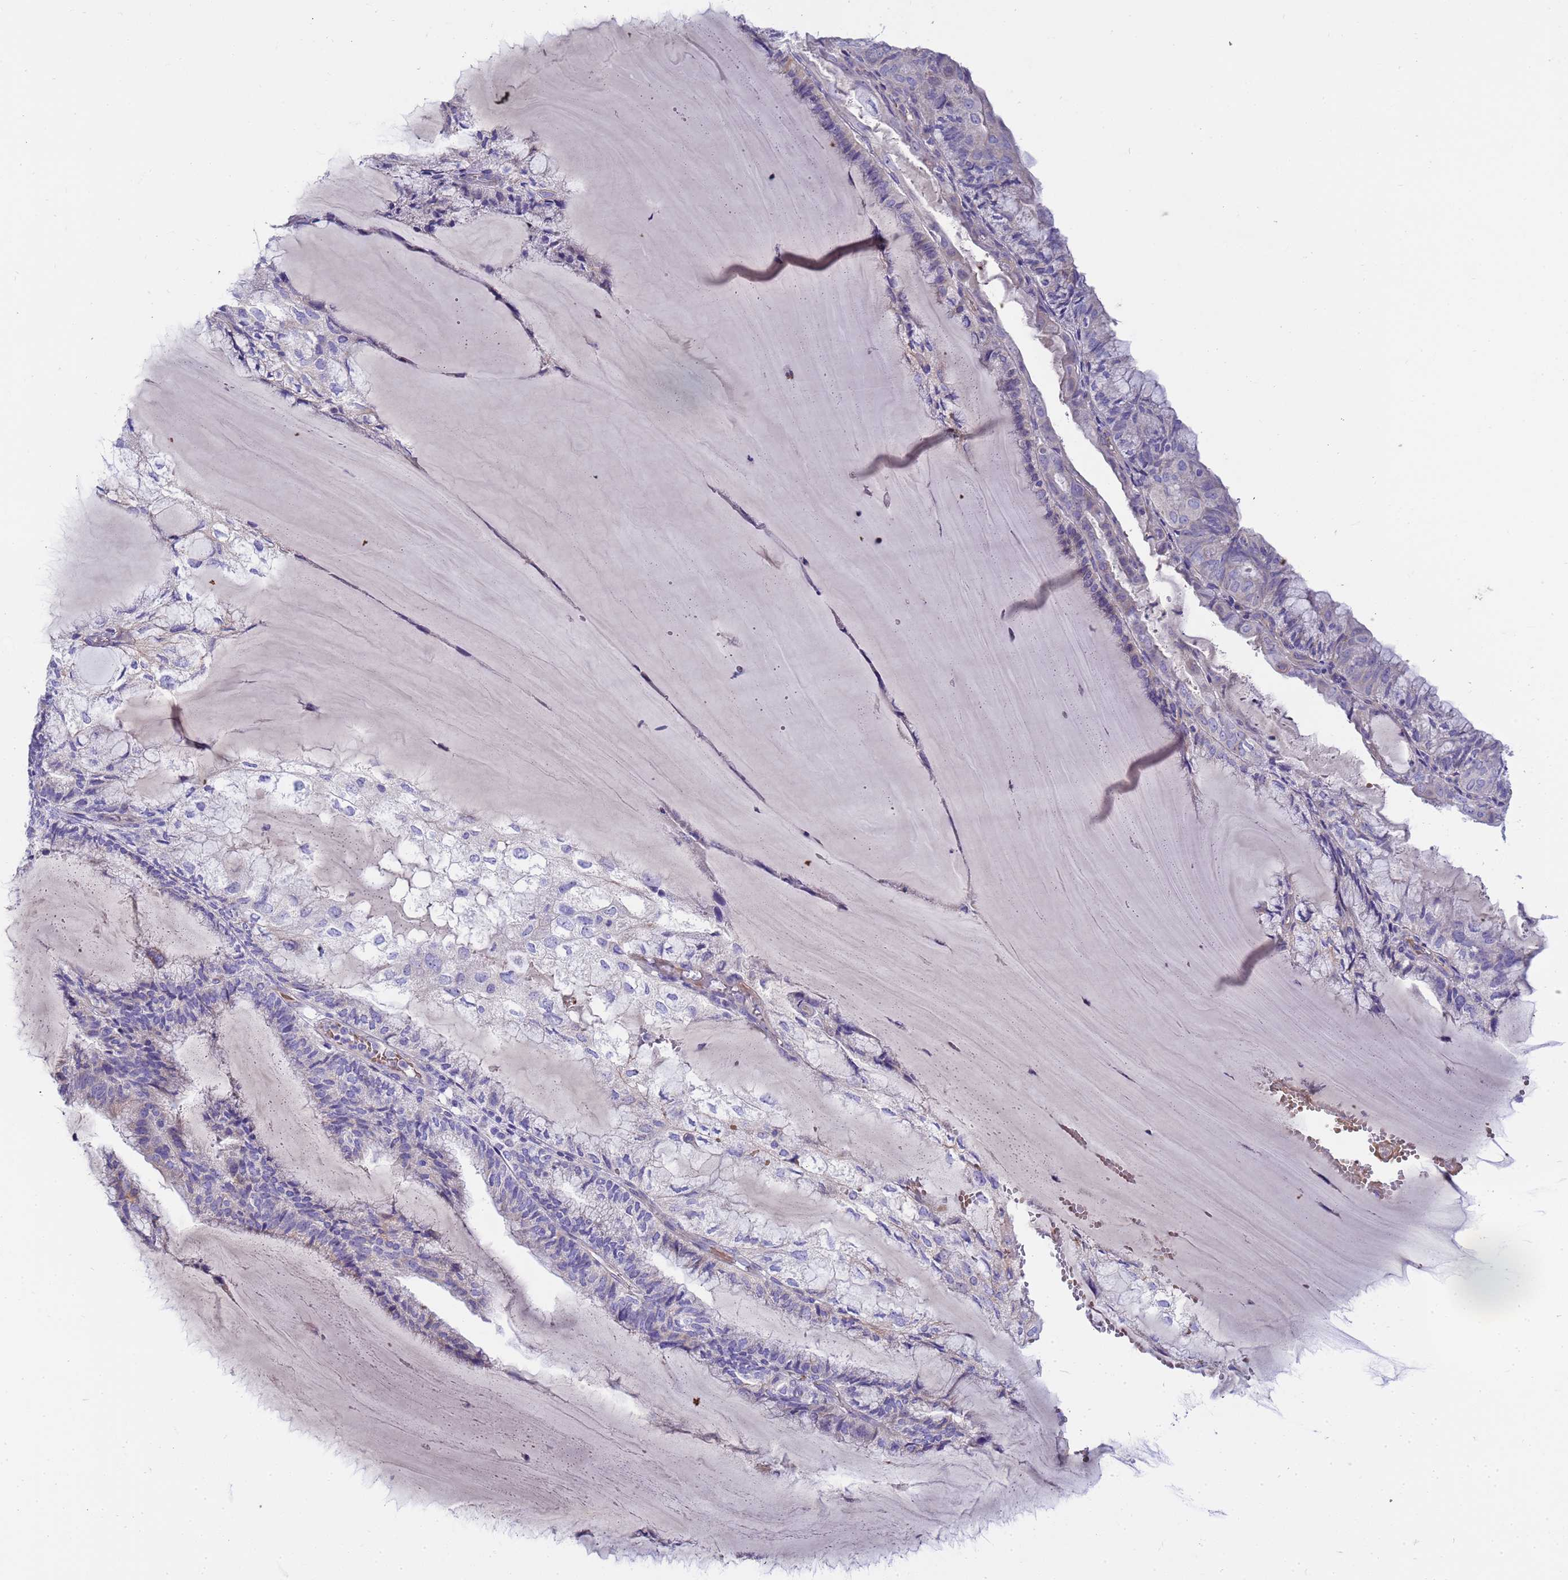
{"staining": {"intensity": "negative", "quantity": "none", "location": "none"}, "tissue": "endometrial cancer", "cell_type": "Tumor cells", "image_type": "cancer", "snomed": [{"axis": "morphology", "description": "Adenocarcinoma, NOS"}, {"axis": "topography", "description": "Endometrium"}], "caption": "Immunohistochemical staining of endometrial adenocarcinoma displays no significant expression in tumor cells. (DAB immunohistochemistry (IHC) with hematoxylin counter stain).", "gene": "RIPPLY2", "patient": {"sex": "female", "age": 81}}